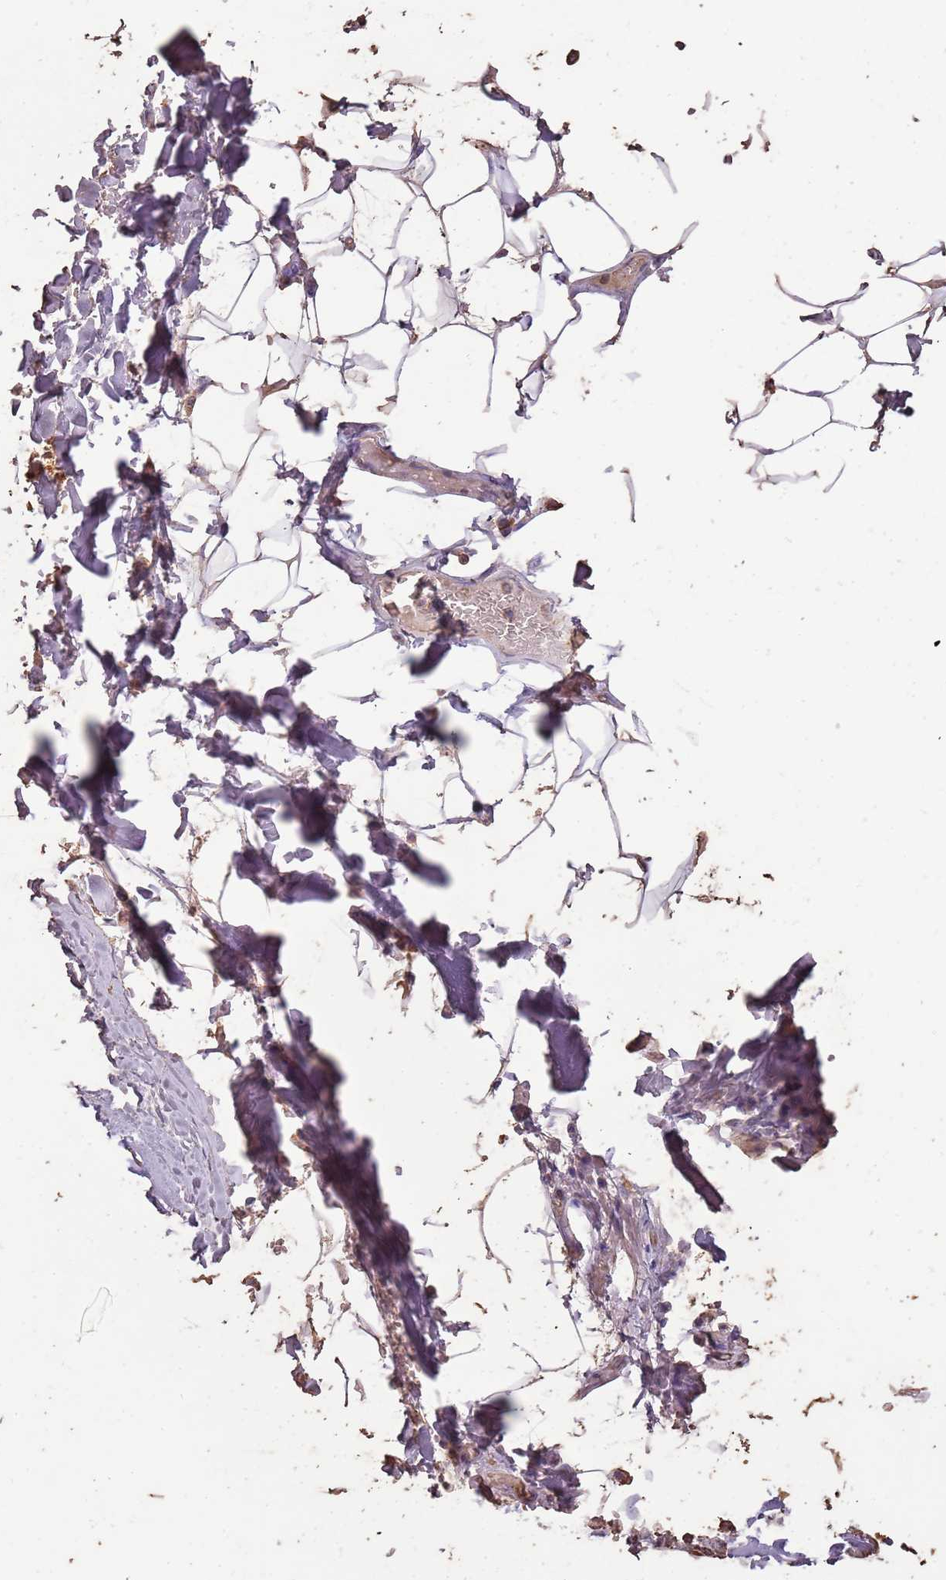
{"staining": {"intensity": "weak", "quantity": "25%-75%", "location": "cytoplasmic/membranous"}, "tissue": "adipose tissue", "cell_type": "Adipocytes", "image_type": "normal", "snomed": [{"axis": "morphology", "description": "Normal tissue, NOS"}, {"axis": "topography", "description": "Lymph node"}, {"axis": "topography", "description": "Cartilage tissue"}, {"axis": "topography", "description": "Bronchus"}], "caption": "Human adipose tissue stained for a protein (brown) shows weak cytoplasmic/membranous positive expression in about 25%-75% of adipocytes.", "gene": "FECH", "patient": {"sex": "male", "age": 63}}